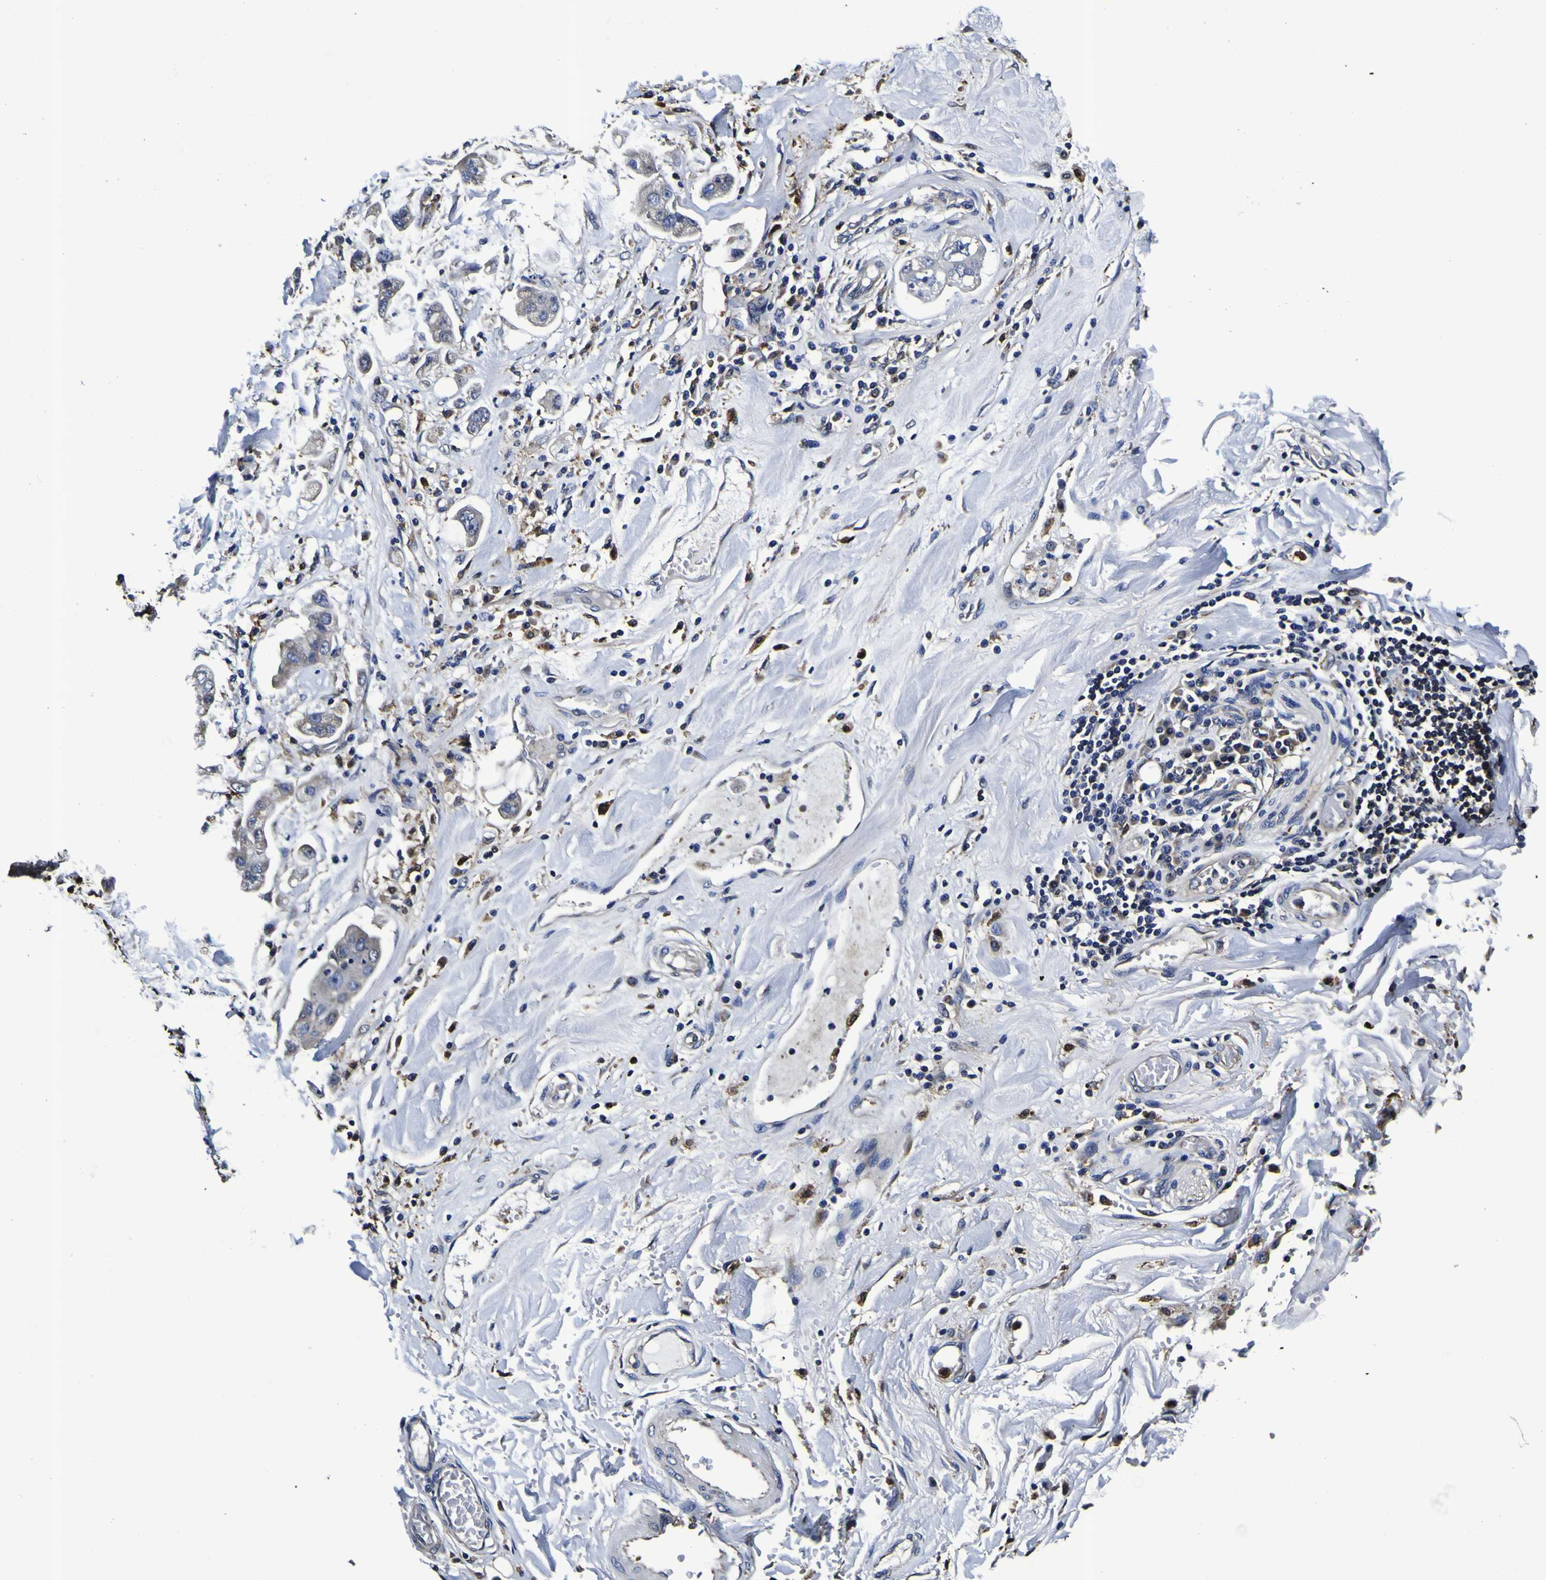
{"staining": {"intensity": "negative", "quantity": "none", "location": "none"}, "tissue": "stomach cancer", "cell_type": "Tumor cells", "image_type": "cancer", "snomed": [{"axis": "morphology", "description": "Adenocarcinoma, NOS"}, {"axis": "topography", "description": "Stomach"}], "caption": "IHC of adenocarcinoma (stomach) displays no positivity in tumor cells. Nuclei are stained in blue.", "gene": "GPX1", "patient": {"sex": "male", "age": 62}}